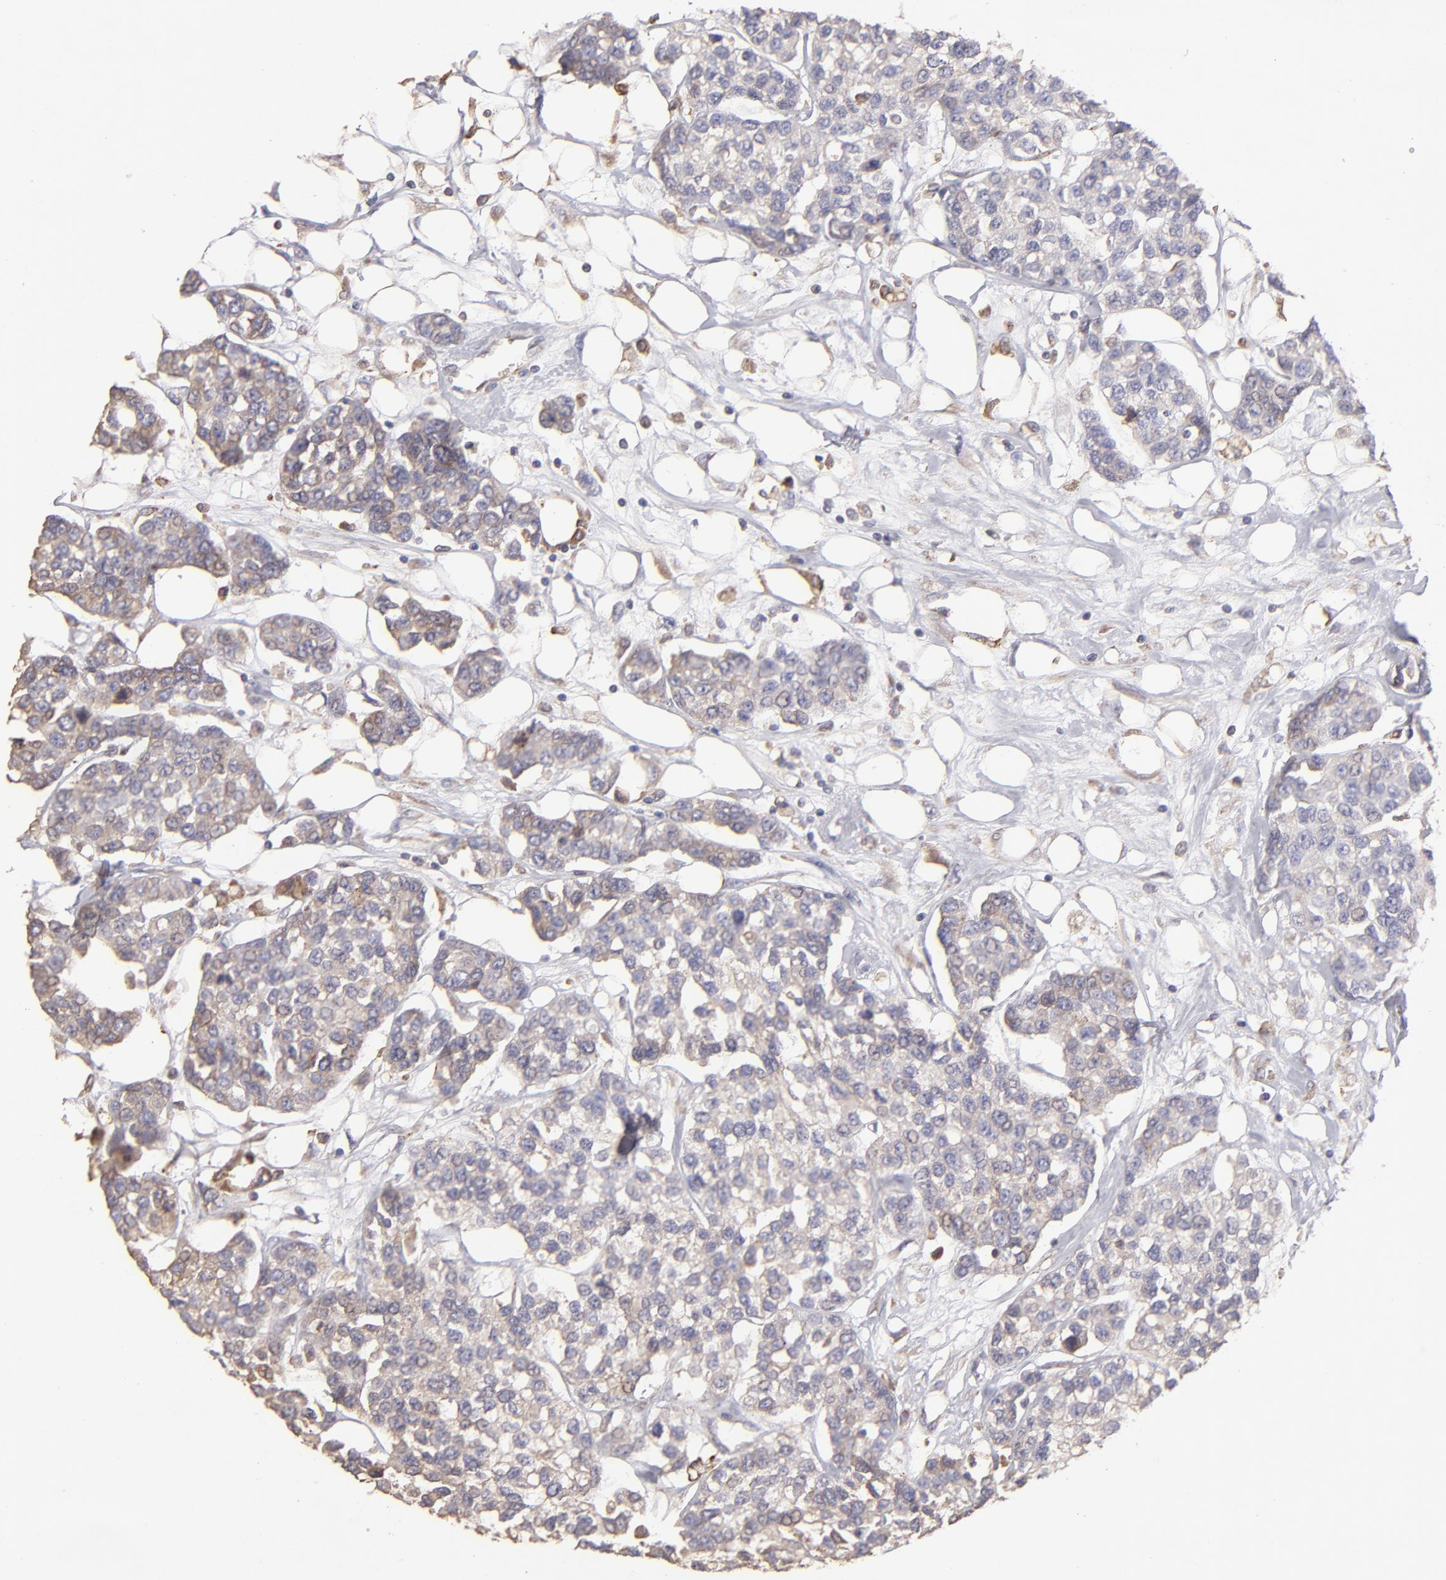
{"staining": {"intensity": "weak", "quantity": ">75%", "location": "cytoplasmic/membranous"}, "tissue": "breast cancer", "cell_type": "Tumor cells", "image_type": "cancer", "snomed": [{"axis": "morphology", "description": "Duct carcinoma"}, {"axis": "topography", "description": "Breast"}], "caption": "Weak cytoplasmic/membranous staining for a protein is identified in approximately >75% of tumor cells of breast cancer (invasive ductal carcinoma) using IHC.", "gene": "CALR", "patient": {"sex": "female", "age": 51}}